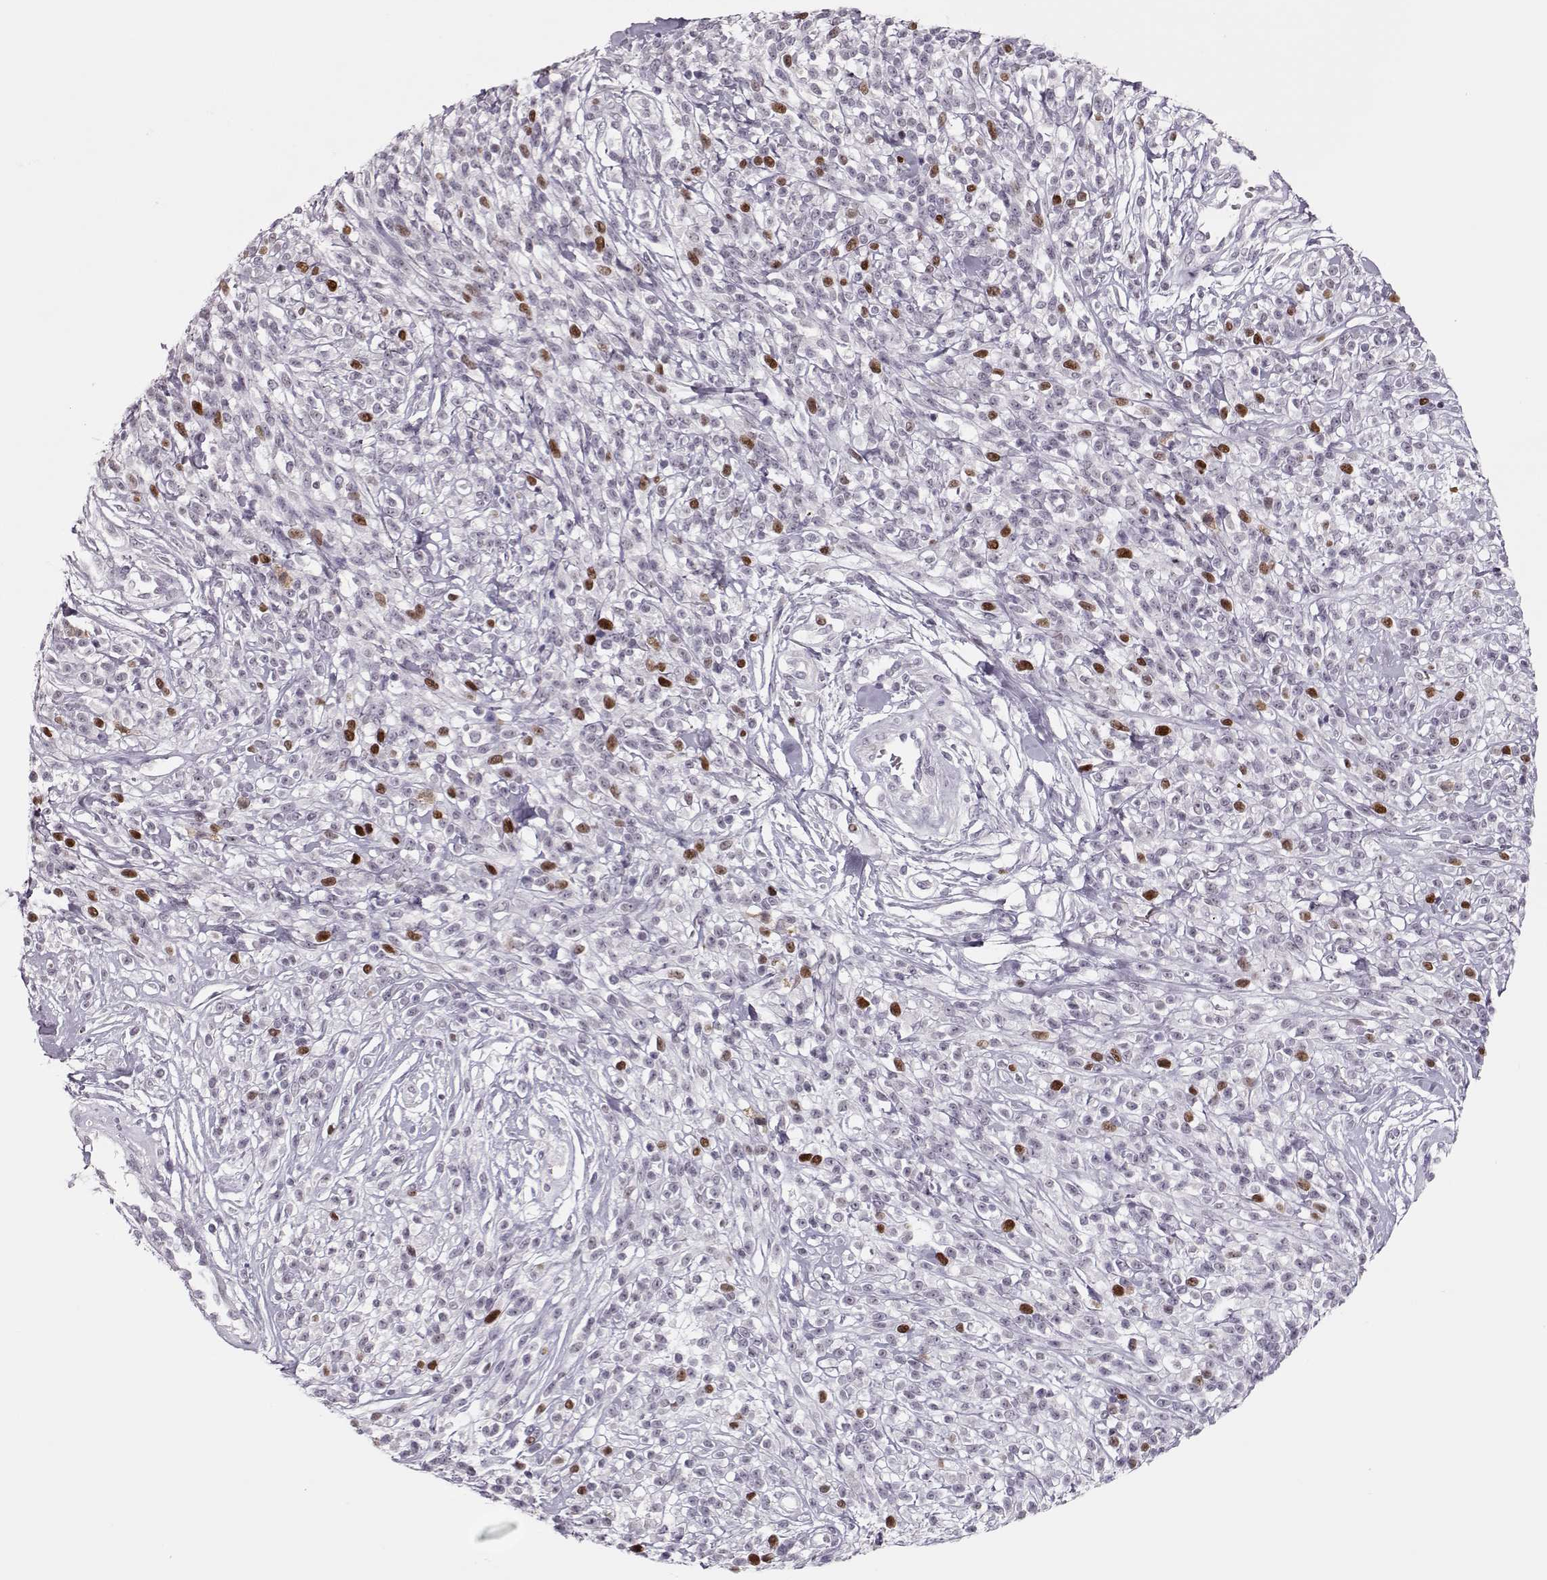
{"staining": {"intensity": "strong", "quantity": "<25%", "location": "nuclear"}, "tissue": "melanoma", "cell_type": "Tumor cells", "image_type": "cancer", "snomed": [{"axis": "morphology", "description": "Malignant melanoma, NOS"}, {"axis": "topography", "description": "Skin"}, {"axis": "topography", "description": "Skin of trunk"}], "caption": "A high-resolution photomicrograph shows IHC staining of melanoma, which displays strong nuclear staining in about <25% of tumor cells.", "gene": "SGO1", "patient": {"sex": "male", "age": 74}}